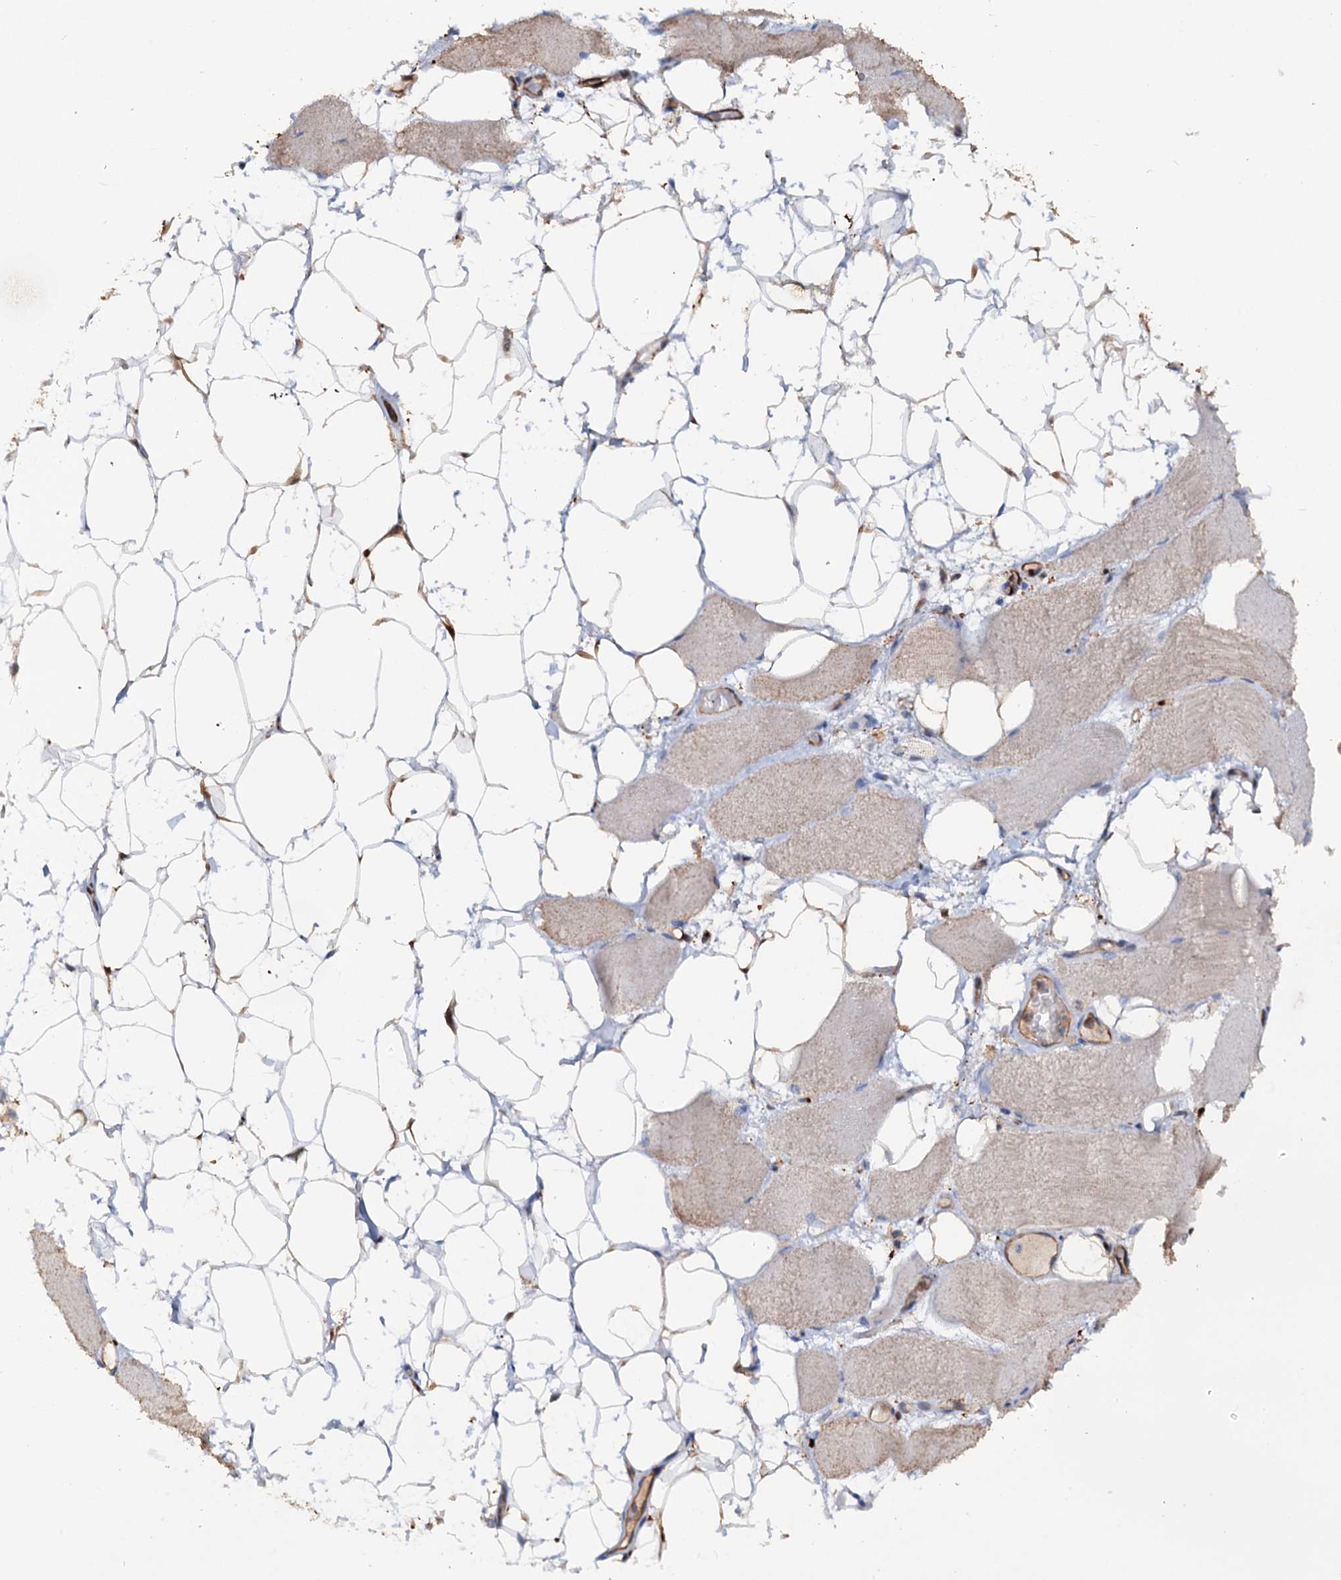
{"staining": {"intensity": "weak", "quantity": "25%-75%", "location": "cytoplasmic/membranous"}, "tissue": "skeletal muscle", "cell_type": "Myocytes", "image_type": "normal", "snomed": [{"axis": "morphology", "description": "Normal tissue, NOS"}, {"axis": "topography", "description": "Skeletal muscle"}, {"axis": "topography", "description": "Parathyroid gland"}], "caption": "Immunohistochemical staining of normal human skeletal muscle shows weak cytoplasmic/membranous protein staining in about 25%-75% of myocytes. The protein of interest is stained brown, and the nuclei are stained in blue (DAB IHC with brightfield microscopy, high magnification).", "gene": "IL17RD", "patient": {"sex": "female", "age": 37}}